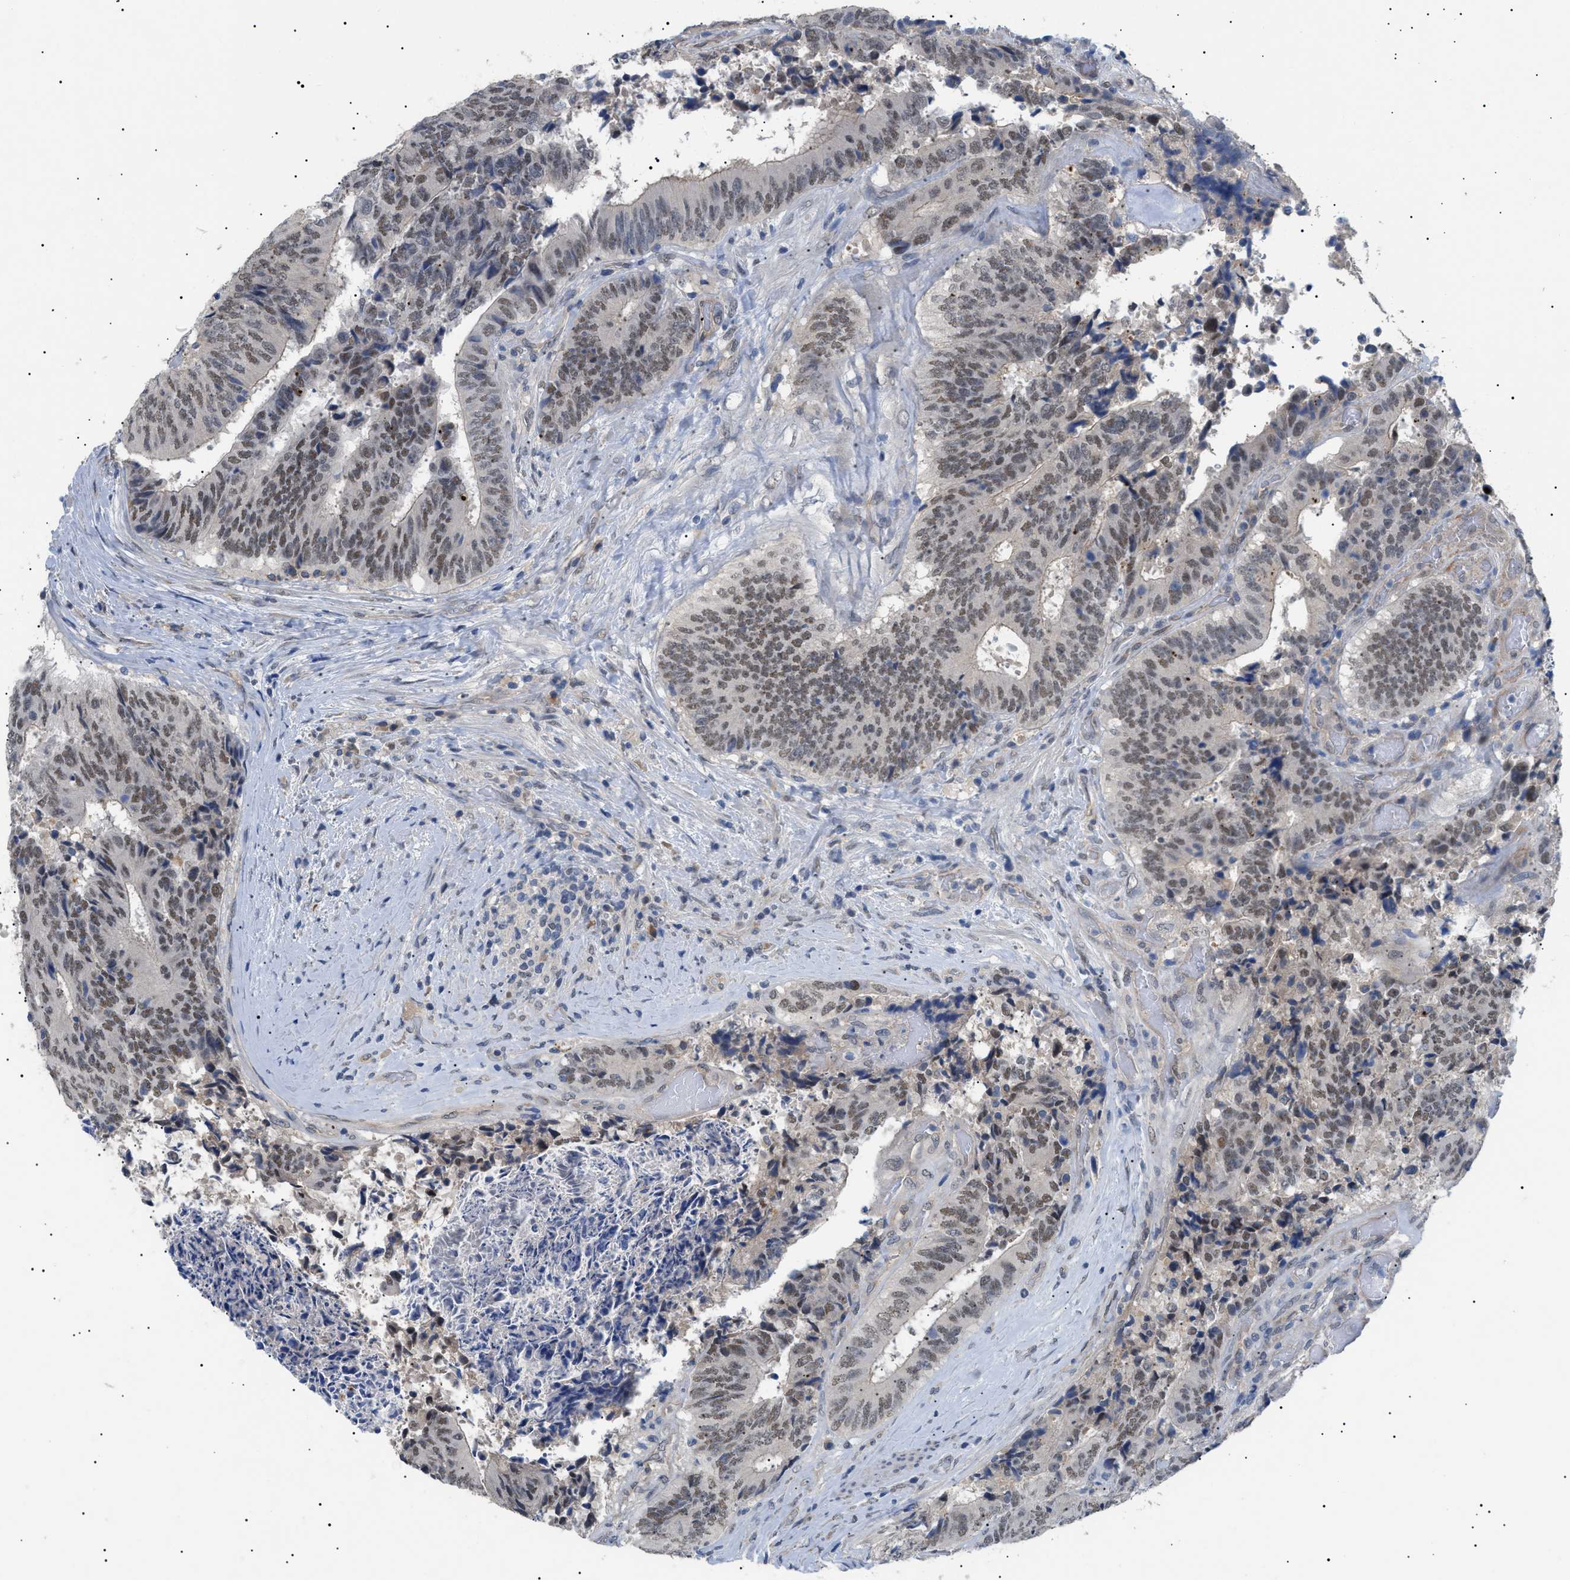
{"staining": {"intensity": "weak", "quantity": "25%-75%", "location": "nuclear"}, "tissue": "colorectal cancer", "cell_type": "Tumor cells", "image_type": "cancer", "snomed": [{"axis": "morphology", "description": "Adenocarcinoma, NOS"}, {"axis": "topography", "description": "Rectum"}], "caption": "Immunohistochemistry (IHC) of human colorectal adenocarcinoma reveals low levels of weak nuclear expression in about 25%-75% of tumor cells.", "gene": "CRCP", "patient": {"sex": "male", "age": 72}}